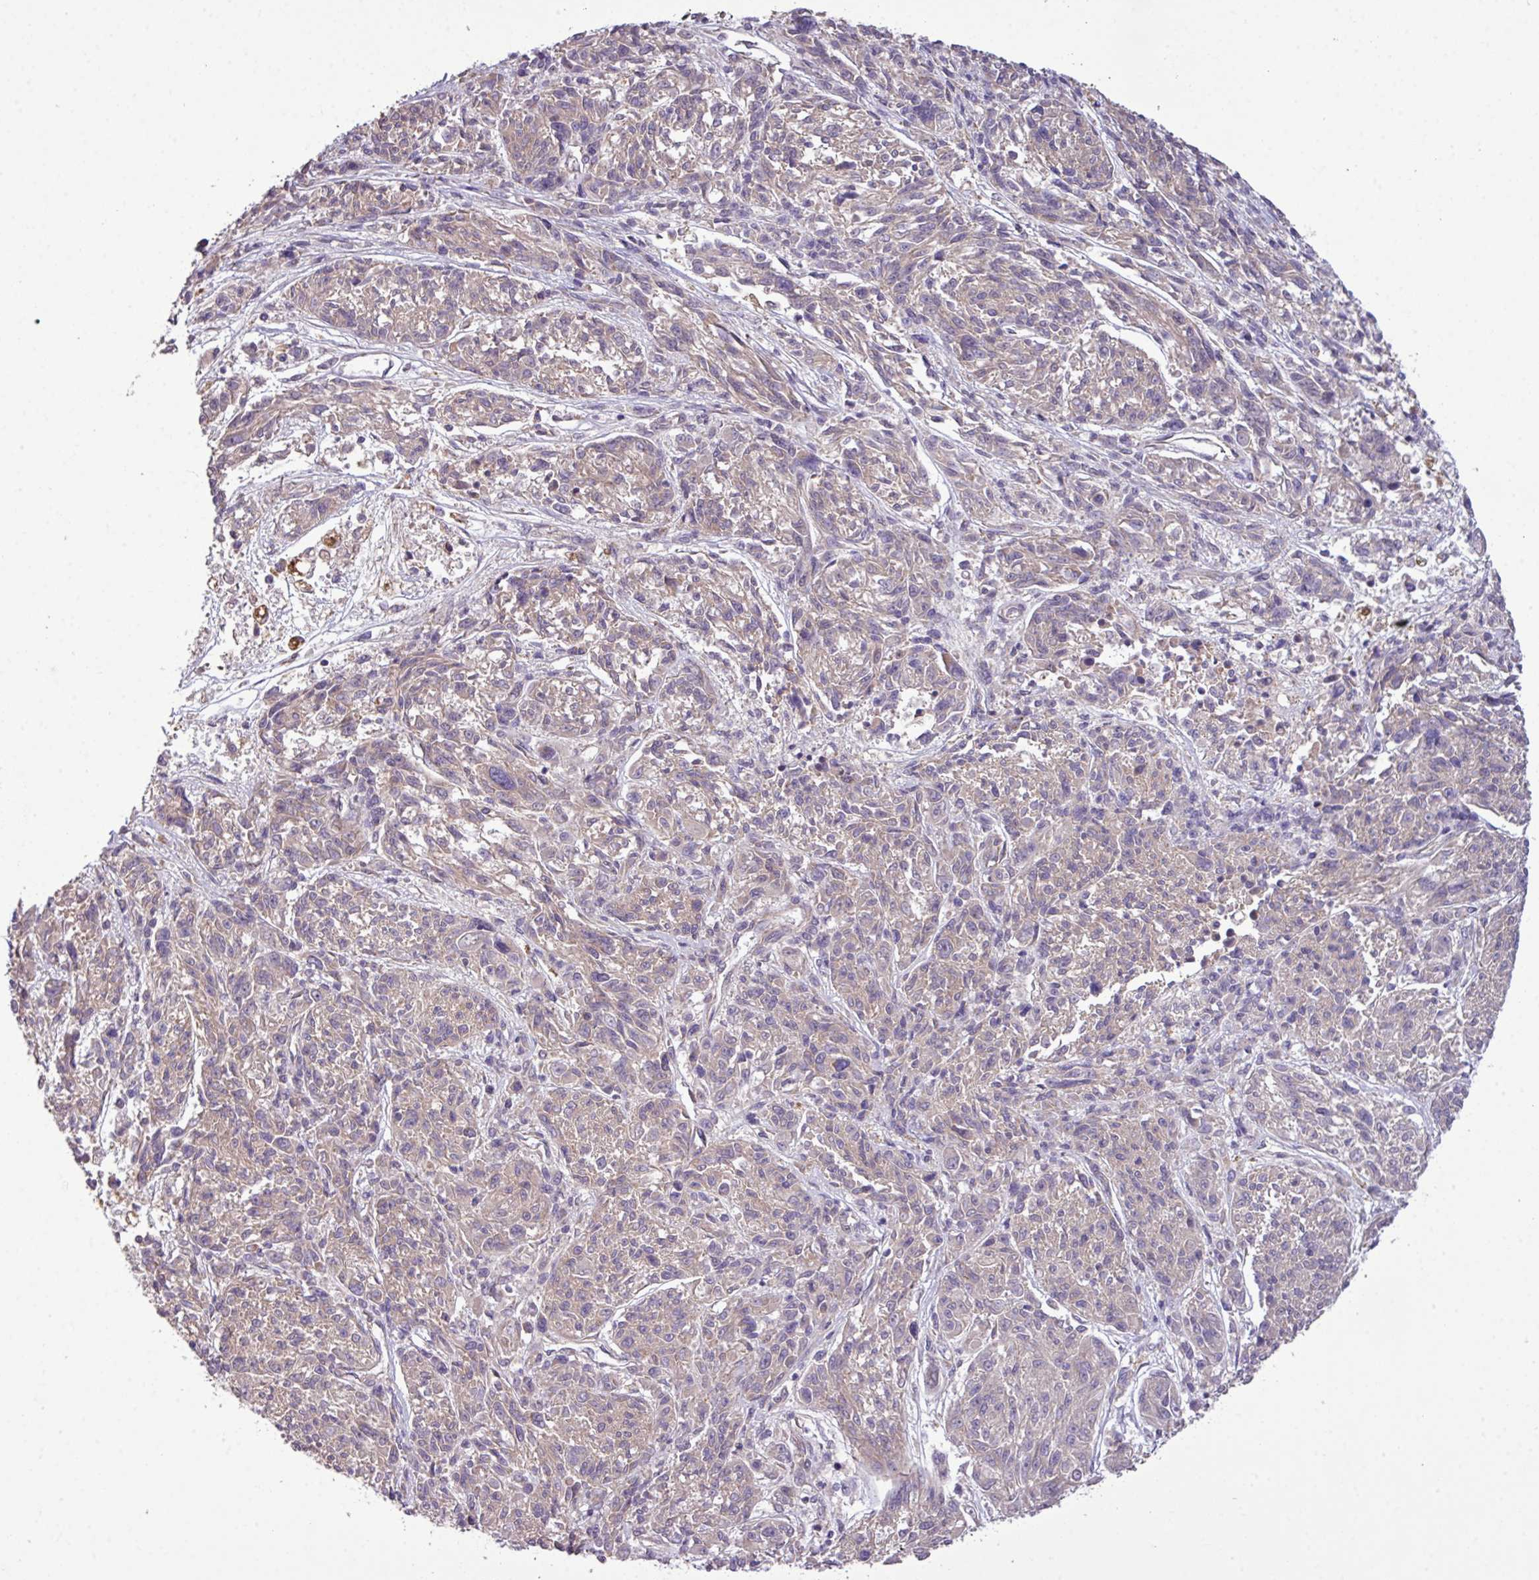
{"staining": {"intensity": "weak", "quantity": "25%-75%", "location": "cytoplasmic/membranous"}, "tissue": "melanoma", "cell_type": "Tumor cells", "image_type": "cancer", "snomed": [{"axis": "morphology", "description": "Malignant melanoma, NOS"}, {"axis": "topography", "description": "Skin"}], "caption": "High-magnification brightfield microscopy of melanoma stained with DAB (brown) and counterstained with hematoxylin (blue). tumor cells exhibit weak cytoplasmic/membranous expression is seen in about25%-75% of cells.", "gene": "XIAP", "patient": {"sex": "male", "age": 53}}